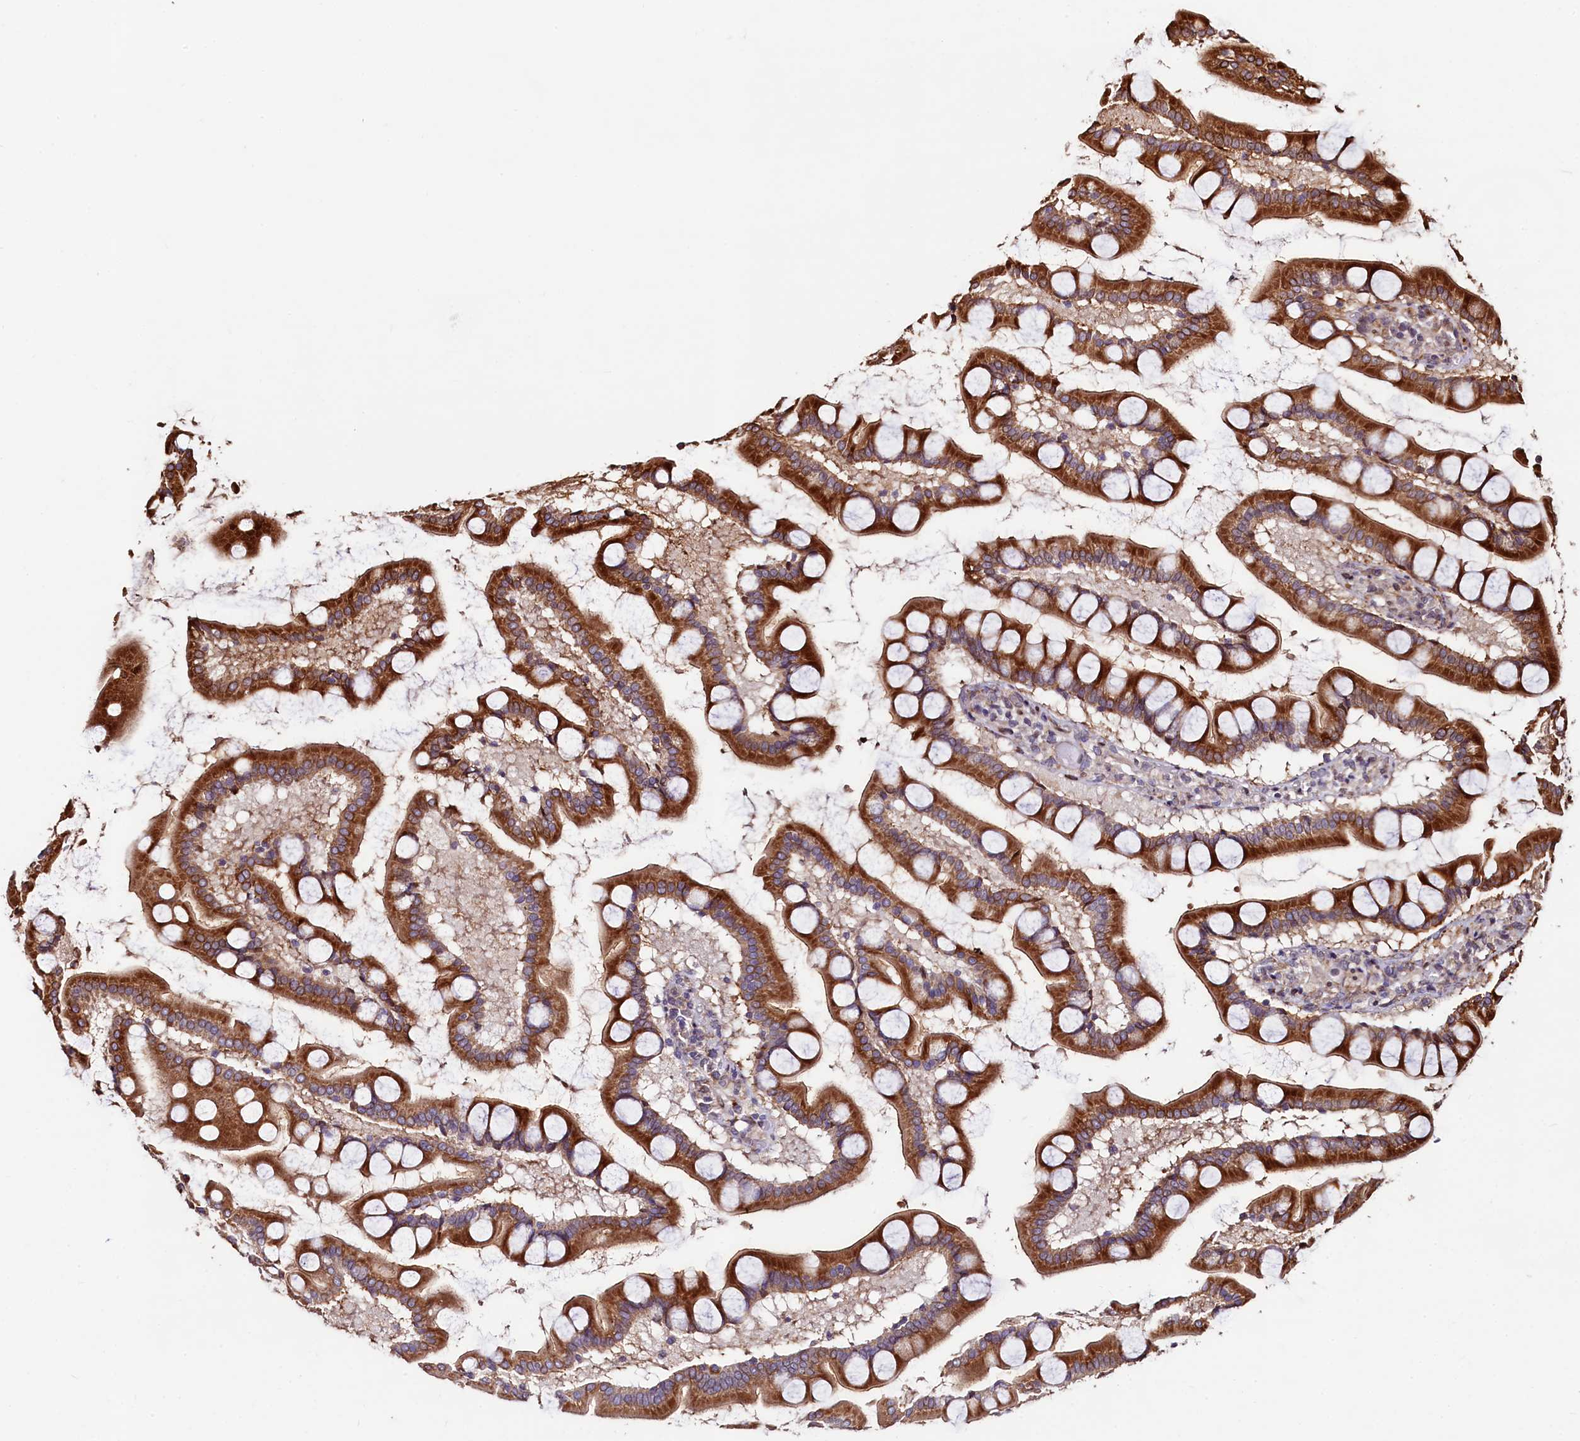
{"staining": {"intensity": "strong", "quantity": ">75%", "location": "cytoplasmic/membranous"}, "tissue": "small intestine", "cell_type": "Glandular cells", "image_type": "normal", "snomed": [{"axis": "morphology", "description": "Normal tissue, NOS"}, {"axis": "topography", "description": "Small intestine"}], "caption": "About >75% of glandular cells in normal human small intestine show strong cytoplasmic/membranous protein staining as visualized by brown immunohistochemical staining.", "gene": "C5orf15", "patient": {"sex": "male", "age": 41}}